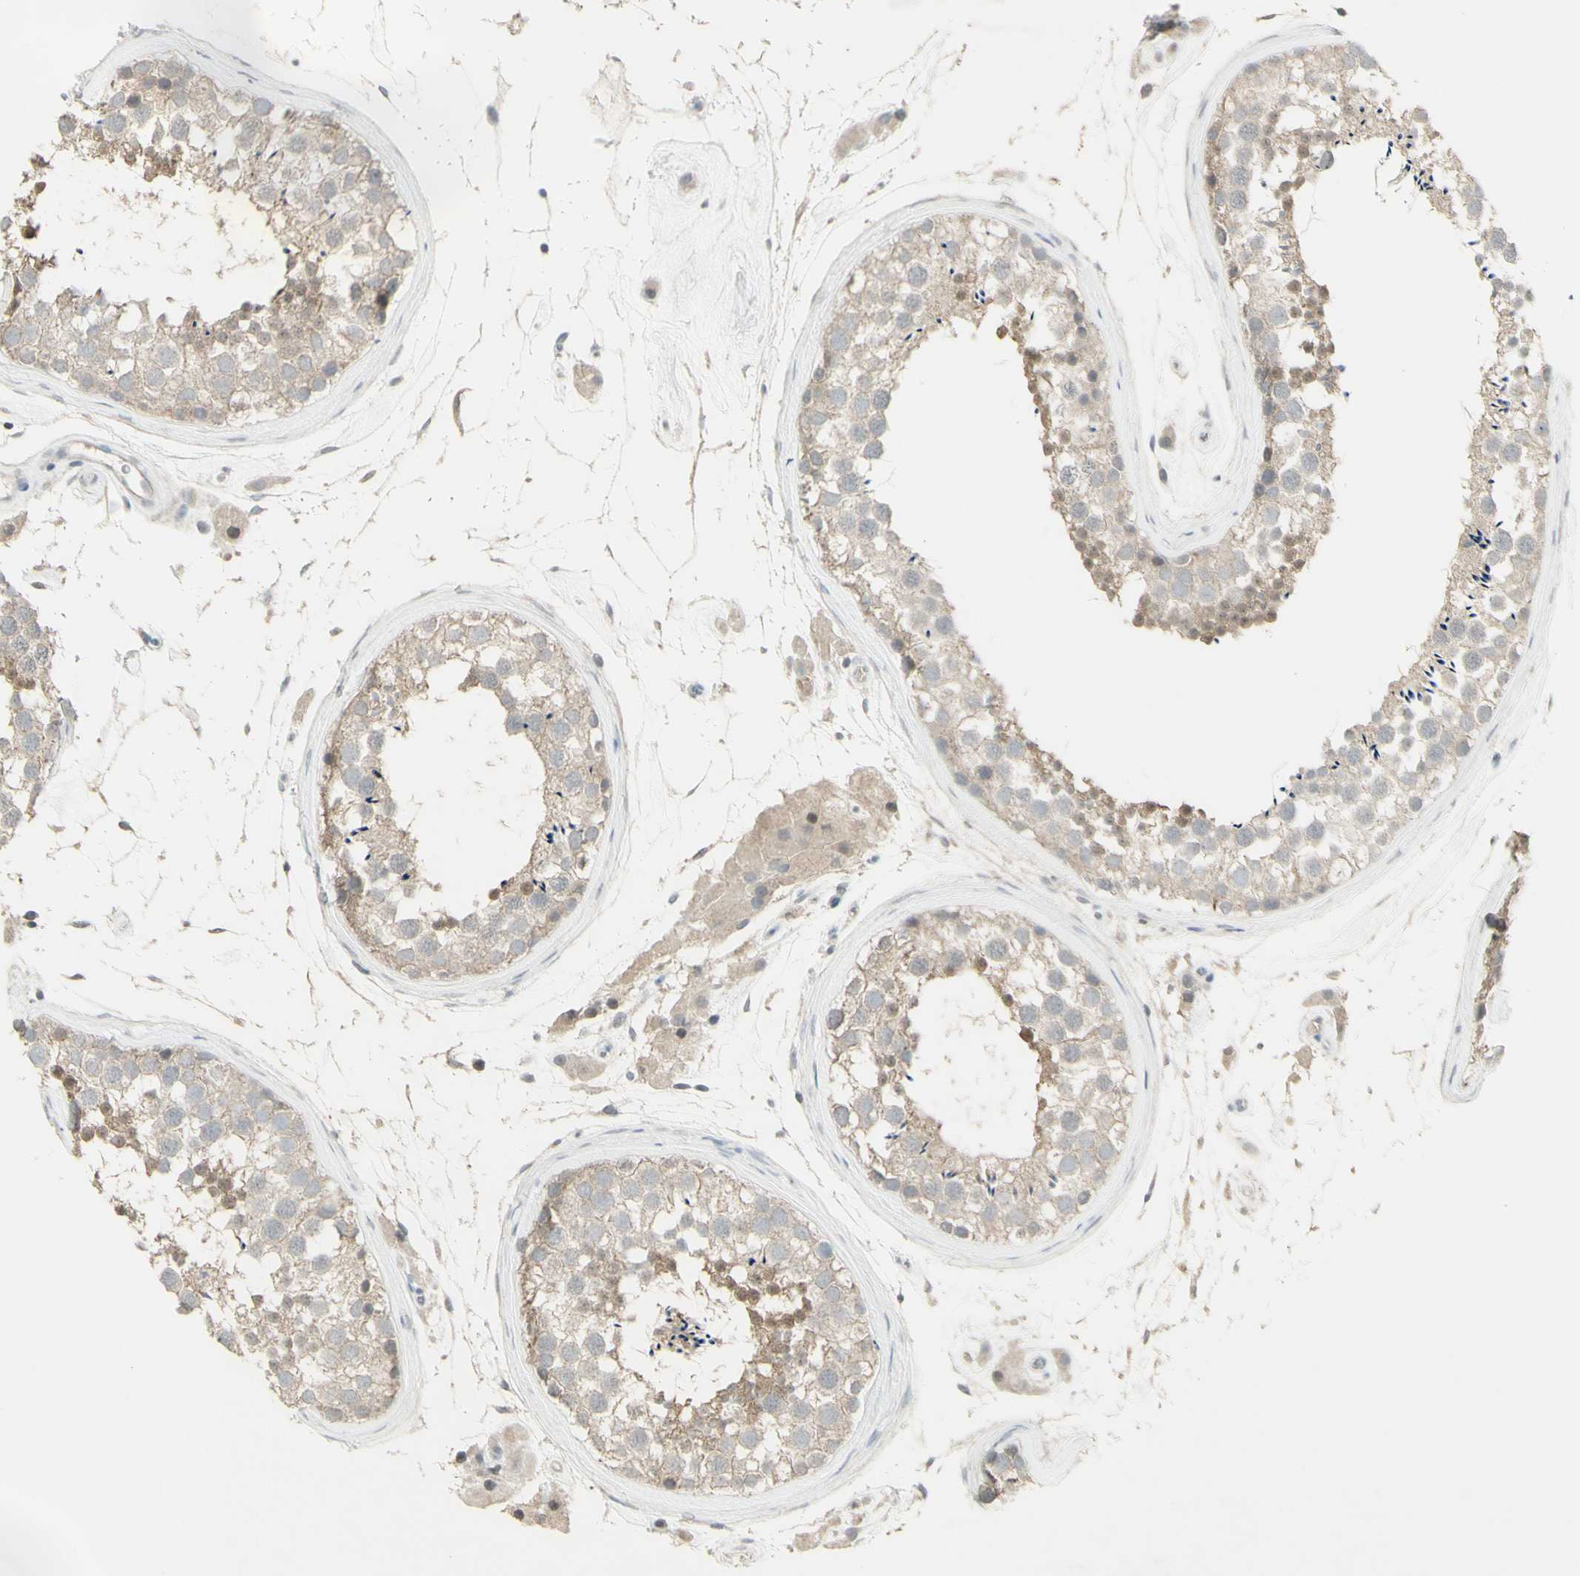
{"staining": {"intensity": "weak", "quantity": ">75%", "location": "cytoplasmic/membranous"}, "tissue": "testis", "cell_type": "Cells in seminiferous ducts", "image_type": "normal", "snomed": [{"axis": "morphology", "description": "Normal tissue, NOS"}, {"axis": "topography", "description": "Testis"}], "caption": "Unremarkable testis was stained to show a protein in brown. There is low levels of weak cytoplasmic/membranous expression in about >75% of cells in seminiferous ducts.", "gene": "C1orf116", "patient": {"sex": "male", "age": 46}}